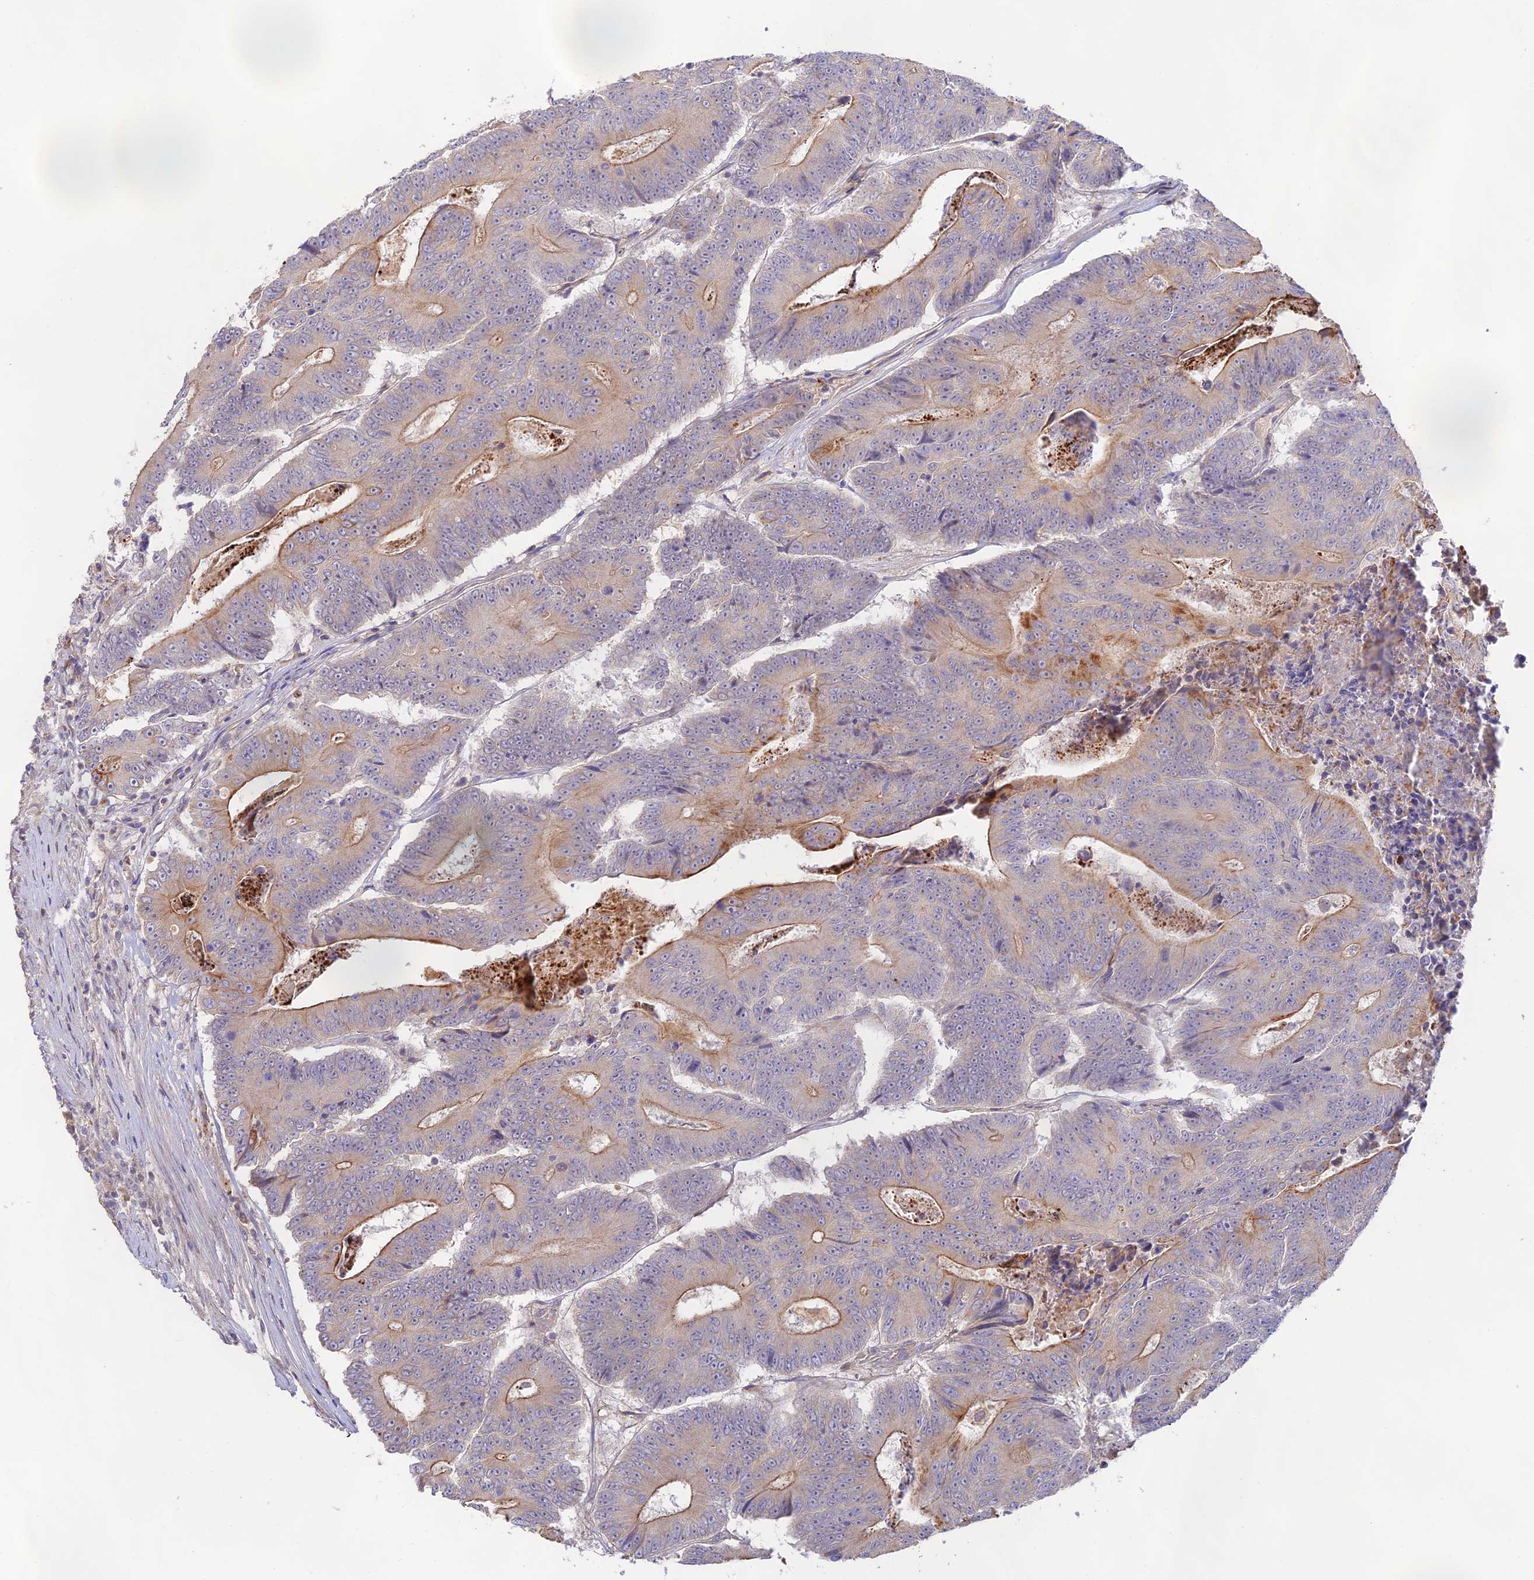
{"staining": {"intensity": "weak", "quantity": "25%-75%", "location": "cytoplasmic/membranous"}, "tissue": "colorectal cancer", "cell_type": "Tumor cells", "image_type": "cancer", "snomed": [{"axis": "morphology", "description": "Adenocarcinoma, NOS"}, {"axis": "topography", "description": "Colon"}], "caption": "Protein expression by IHC demonstrates weak cytoplasmic/membranous positivity in approximately 25%-75% of tumor cells in colorectal cancer.", "gene": "CAMSAP3", "patient": {"sex": "male", "age": 83}}